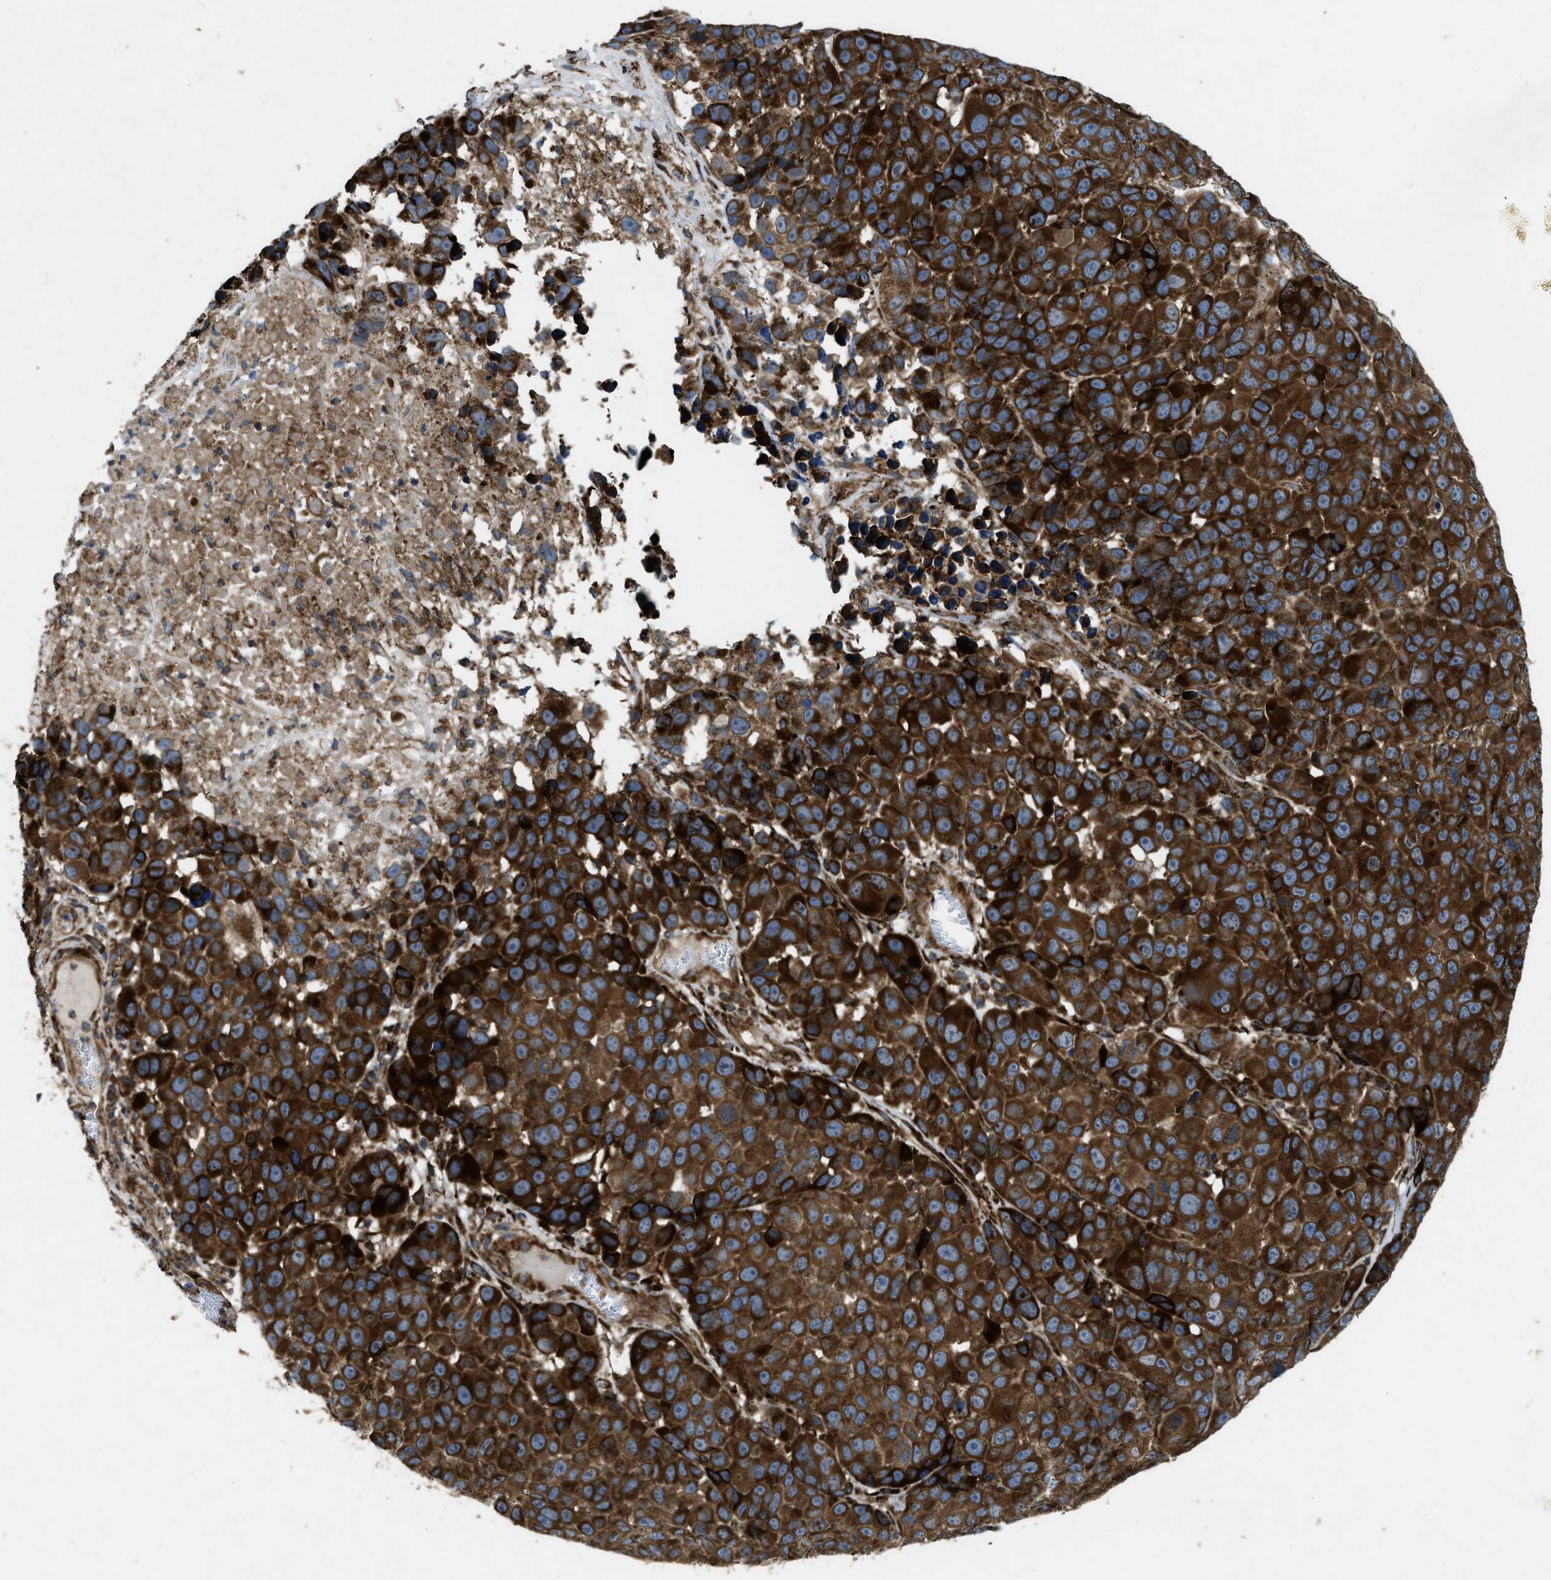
{"staining": {"intensity": "strong", "quantity": ">75%", "location": "cytoplasmic/membranous"}, "tissue": "melanoma", "cell_type": "Tumor cells", "image_type": "cancer", "snomed": [{"axis": "morphology", "description": "Malignant melanoma, NOS"}, {"axis": "topography", "description": "Skin"}], "caption": "Immunohistochemical staining of human malignant melanoma reveals high levels of strong cytoplasmic/membranous protein staining in approximately >75% of tumor cells.", "gene": "PER3", "patient": {"sex": "male", "age": 53}}